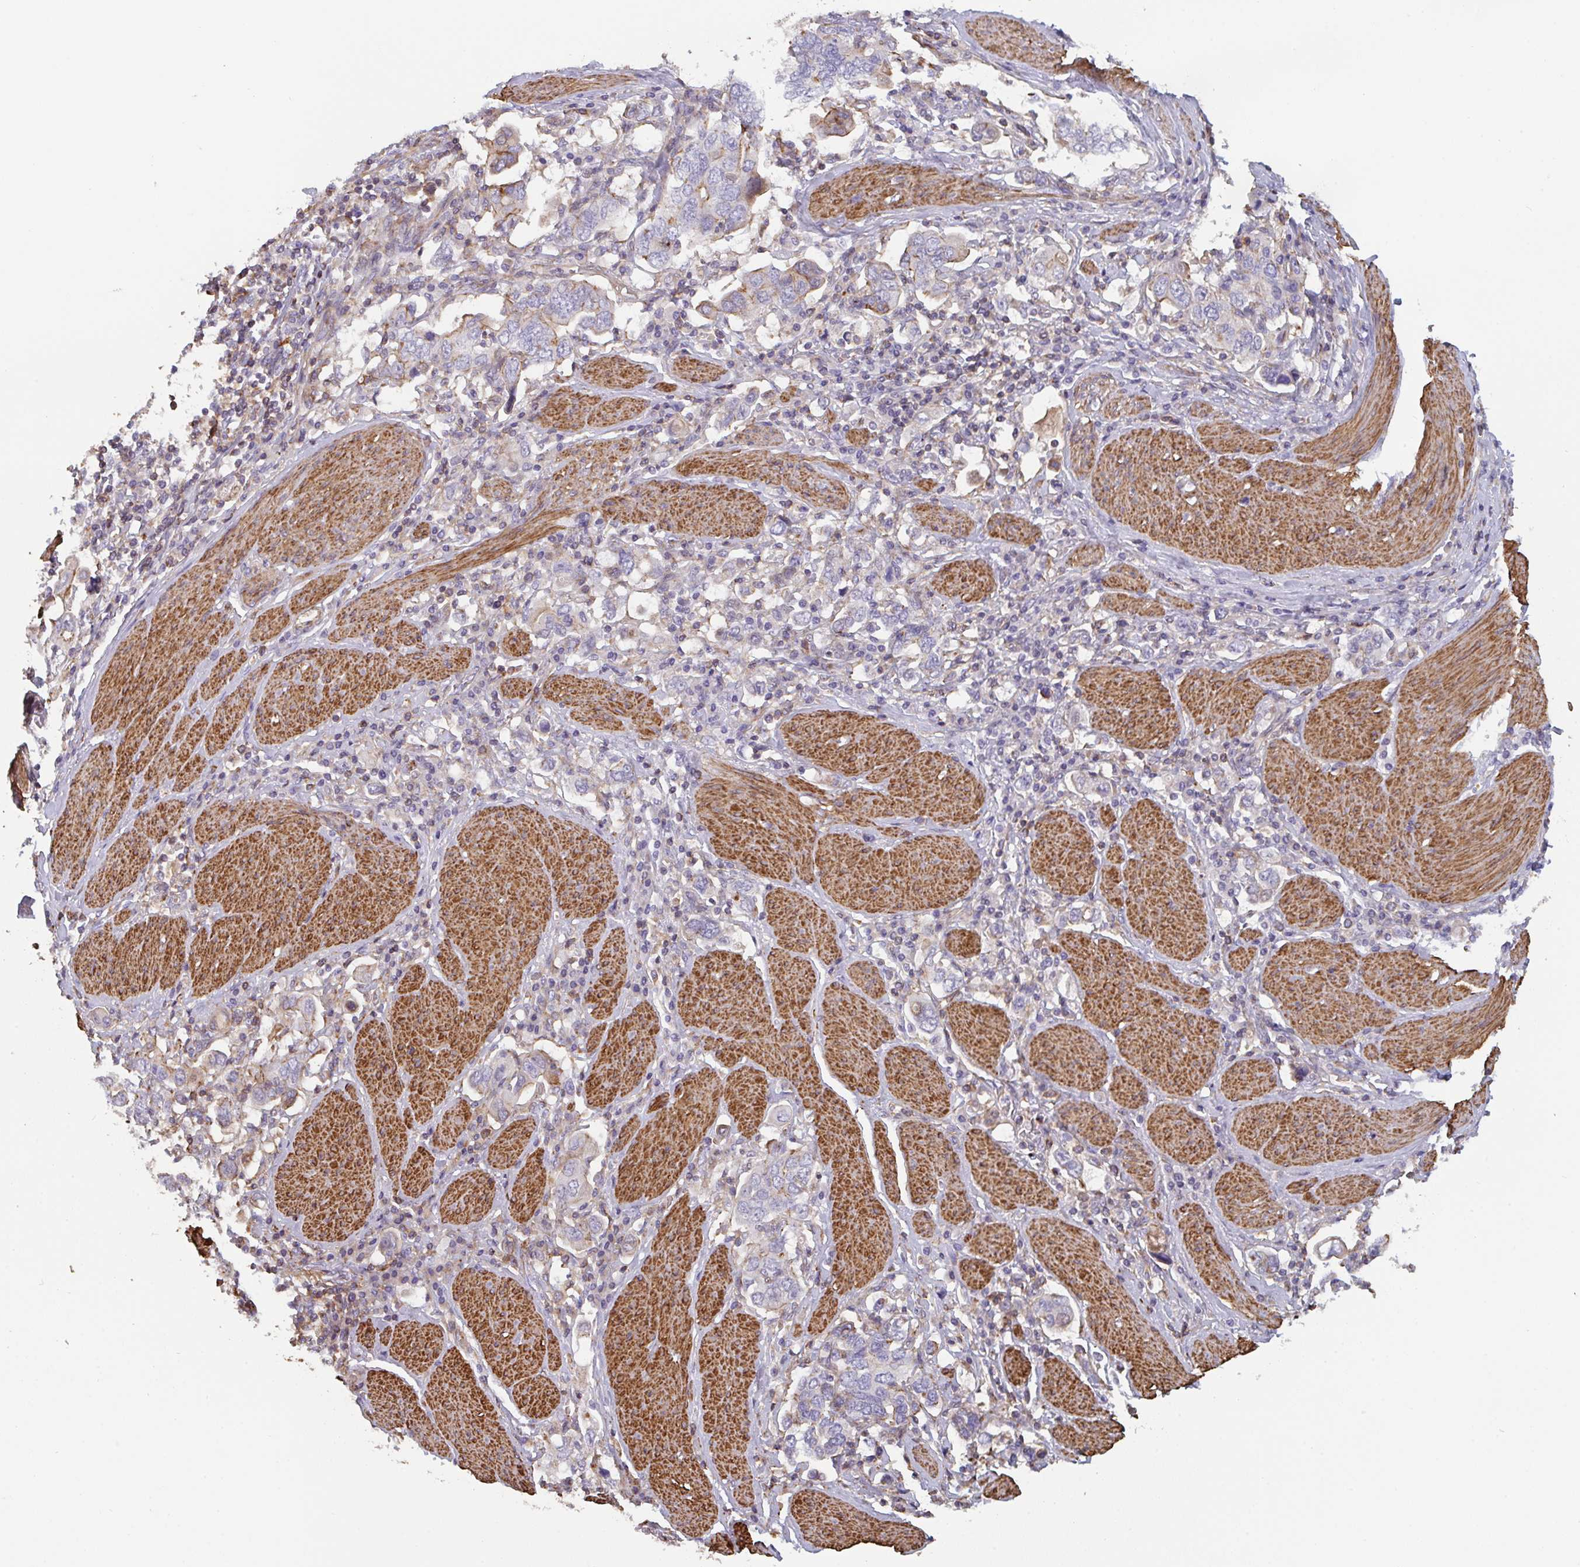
{"staining": {"intensity": "moderate", "quantity": "<25%", "location": "cytoplasmic/membranous"}, "tissue": "stomach cancer", "cell_type": "Tumor cells", "image_type": "cancer", "snomed": [{"axis": "morphology", "description": "Adenocarcinoma, NOS"}, {"axis": "topography", "description": "Stomach, upper"}], "caption": "Human stomach cancer (adenocarcinoma) stained for a protein (brown) displays moderate cytoplasmic/membranous positive positivity in approximately <25% of tumor cells.", "gene": "FZD2", "patient": {"sex": "male", "age": 62}}